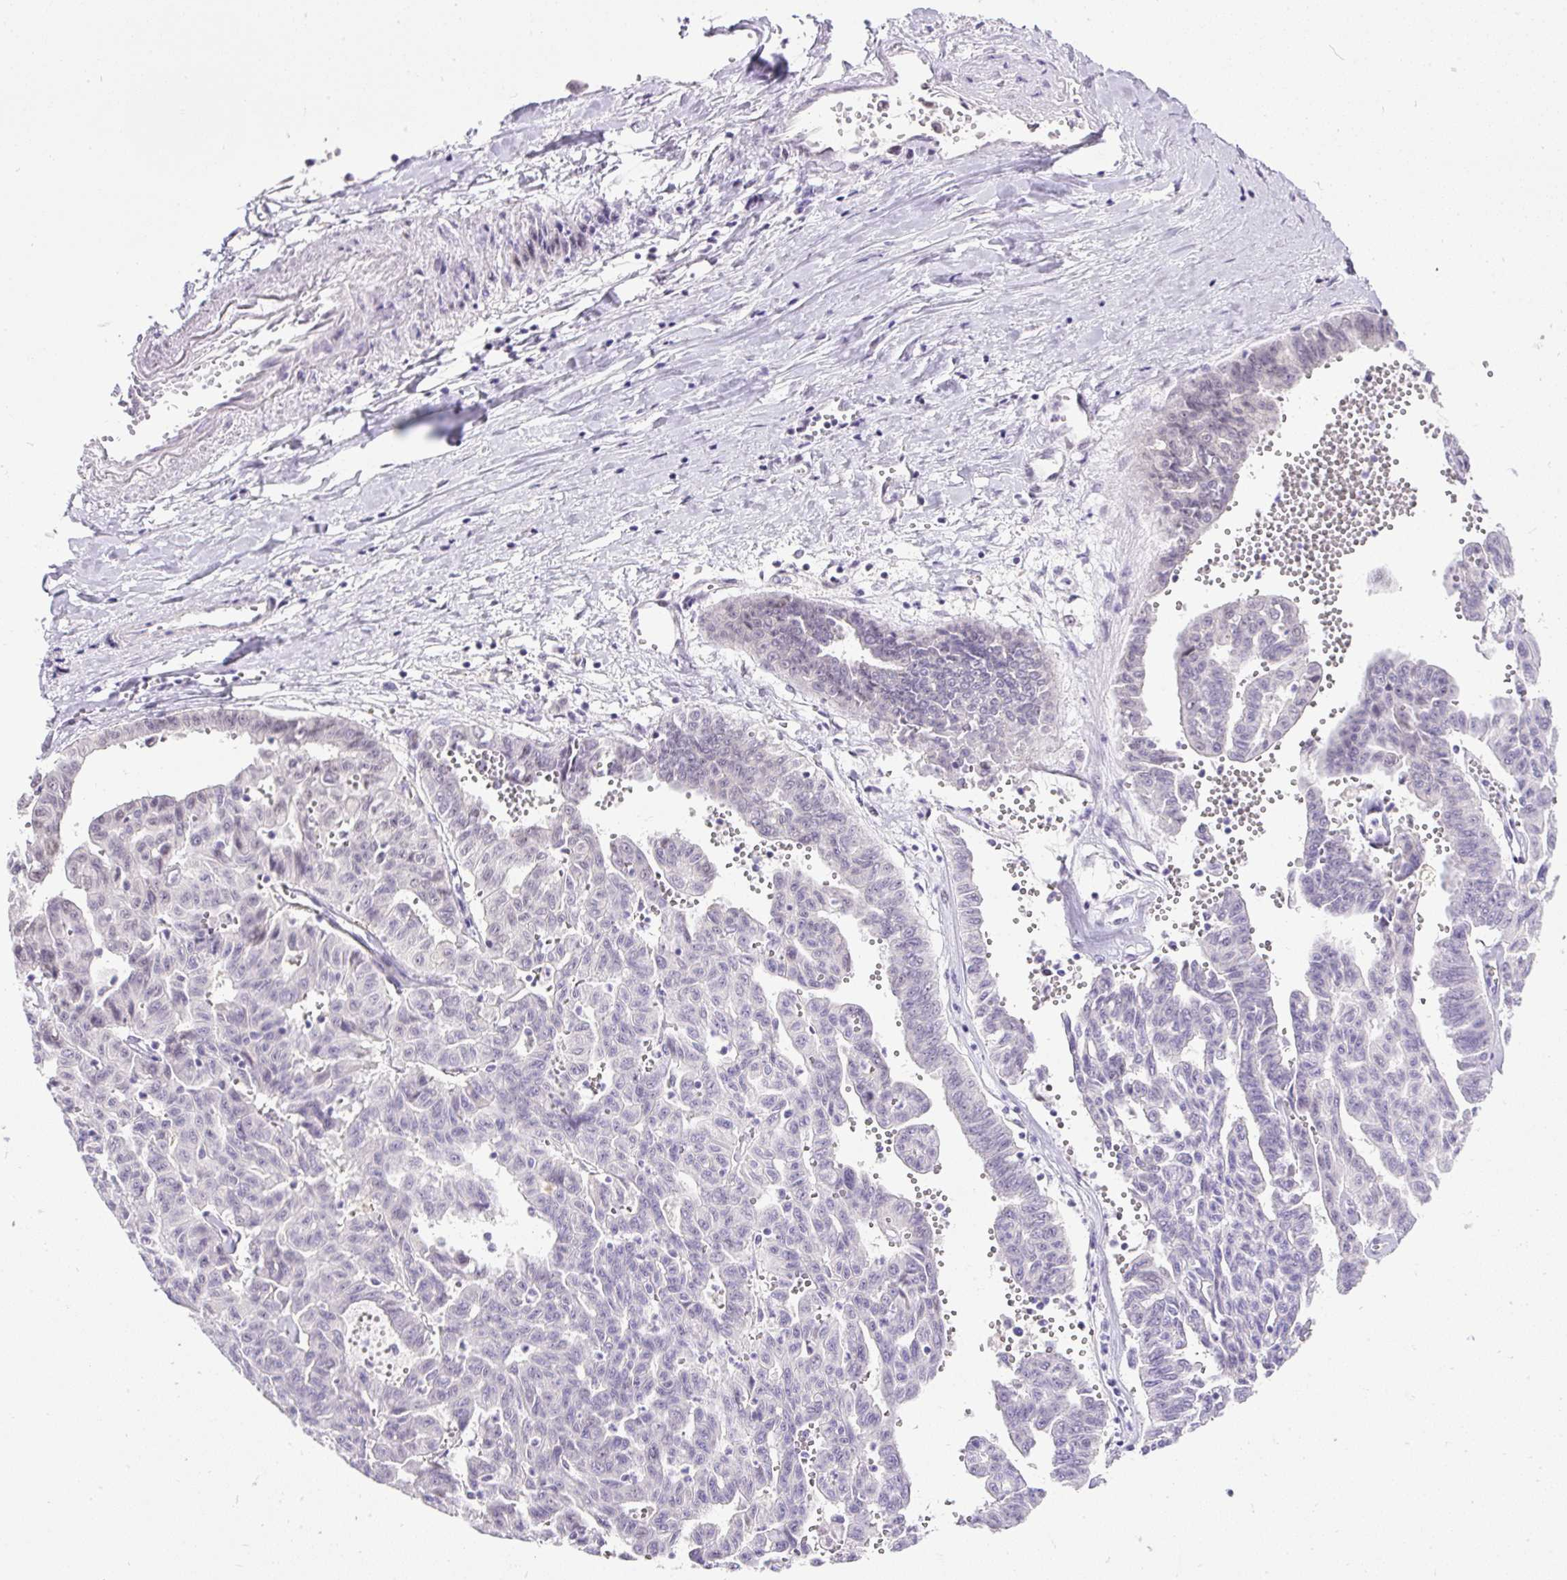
{"staining": {"intensity": "negative", "quantity": "none", "location": "none"}, "tissue": "liver cancer", "cell_type": "Tumor cells", "image_type": "cancer", "snomed": [{"axis": "morphology", "description": "Cholangiocarcinoma"}, {"axis": "topography", "description": "Liver"}], "caption": "Tumor cells are negative for brown protein staining in liver cancer (cholangiocarcinoma). Brightfield microscopy of immunohistochemistry stained with DAB (3,3'-diaminobenzidine) (brown) and hematoxylin (blue), captured at high magnification.", "gene": "WNT10B", "patient": {"sex": "female", "age": 77}}